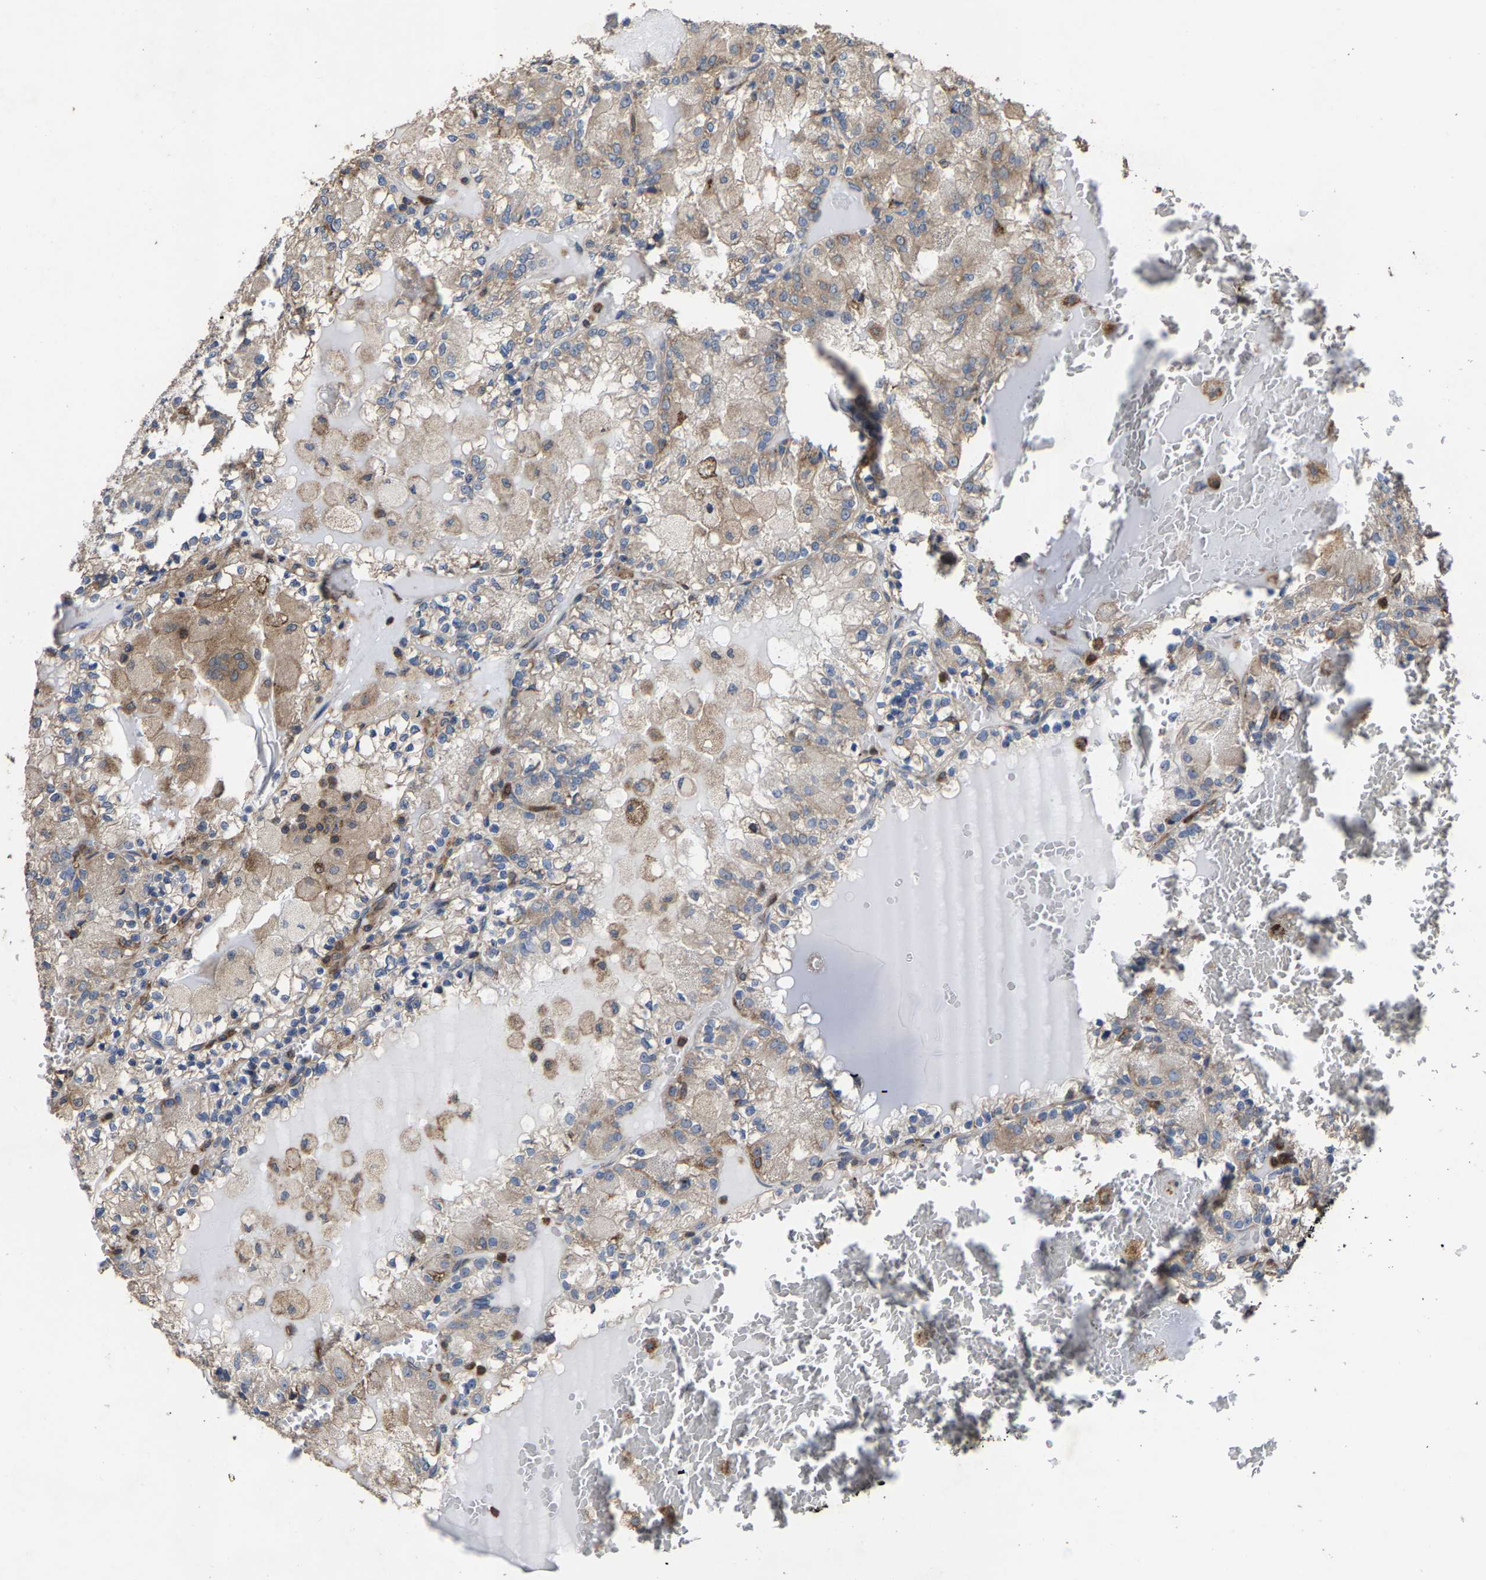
{"staining": {"intensity": "weak", "quantity": "<25%", "location": "cytoplasmic/membranous"}, "tissue": "renal cancer", "cell_type": "Tumor cells", "image_type": "cancer", "snomed": [{"axis": "morphology", "description": "Adenocarcinoma, NOS"}, {"axis": "topography", "description": "Kidney"}], "caption": "Human renal cancer stained for a protein using IHC demonstrates no staining in tumor cells.", "gene": "FGD3", "patient": {"sex": "female", "age": 56}}